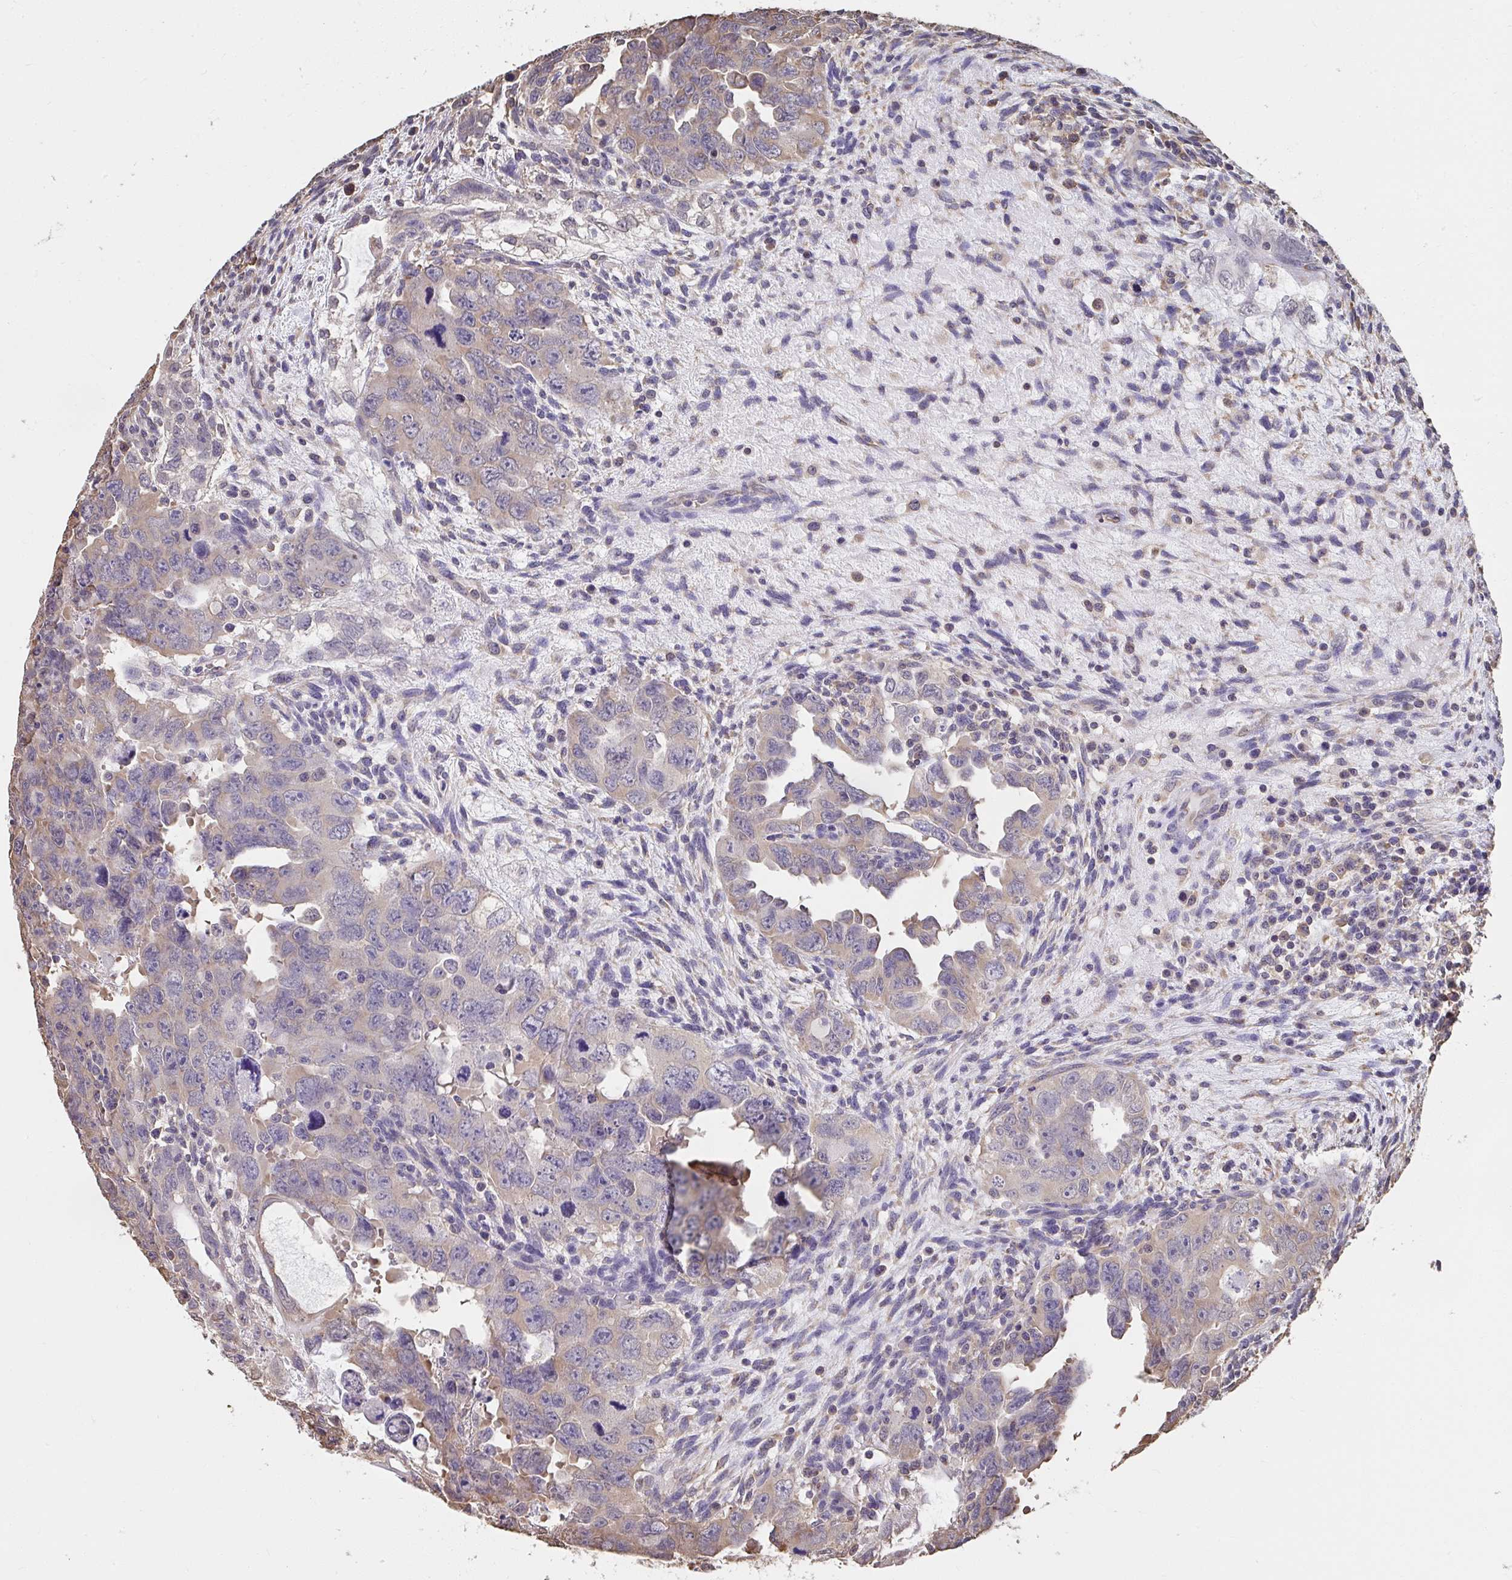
{"staining": {"intensity": "weak", "quantity": "25%-75%", "location": "cytoplasmic/membranous"}, "tissue": "testis cancer", "cell_type": "Tumor cells", "image_type": "cancer", "snomed": [{"axis": "morphology", "description": "Carcinoma, Embryonal, NOS"}, {"axis": "topography", "description": "Testis"}], "caption": "Protein expression by immunohistochemistry displays weak cytoplasmic/membranous positivity in approximately 25%-75% of tumor cells in testis embryonal carcinoma.", "gene": "SYNCRIP", "patient": {"sex": "male", "age": 24}}